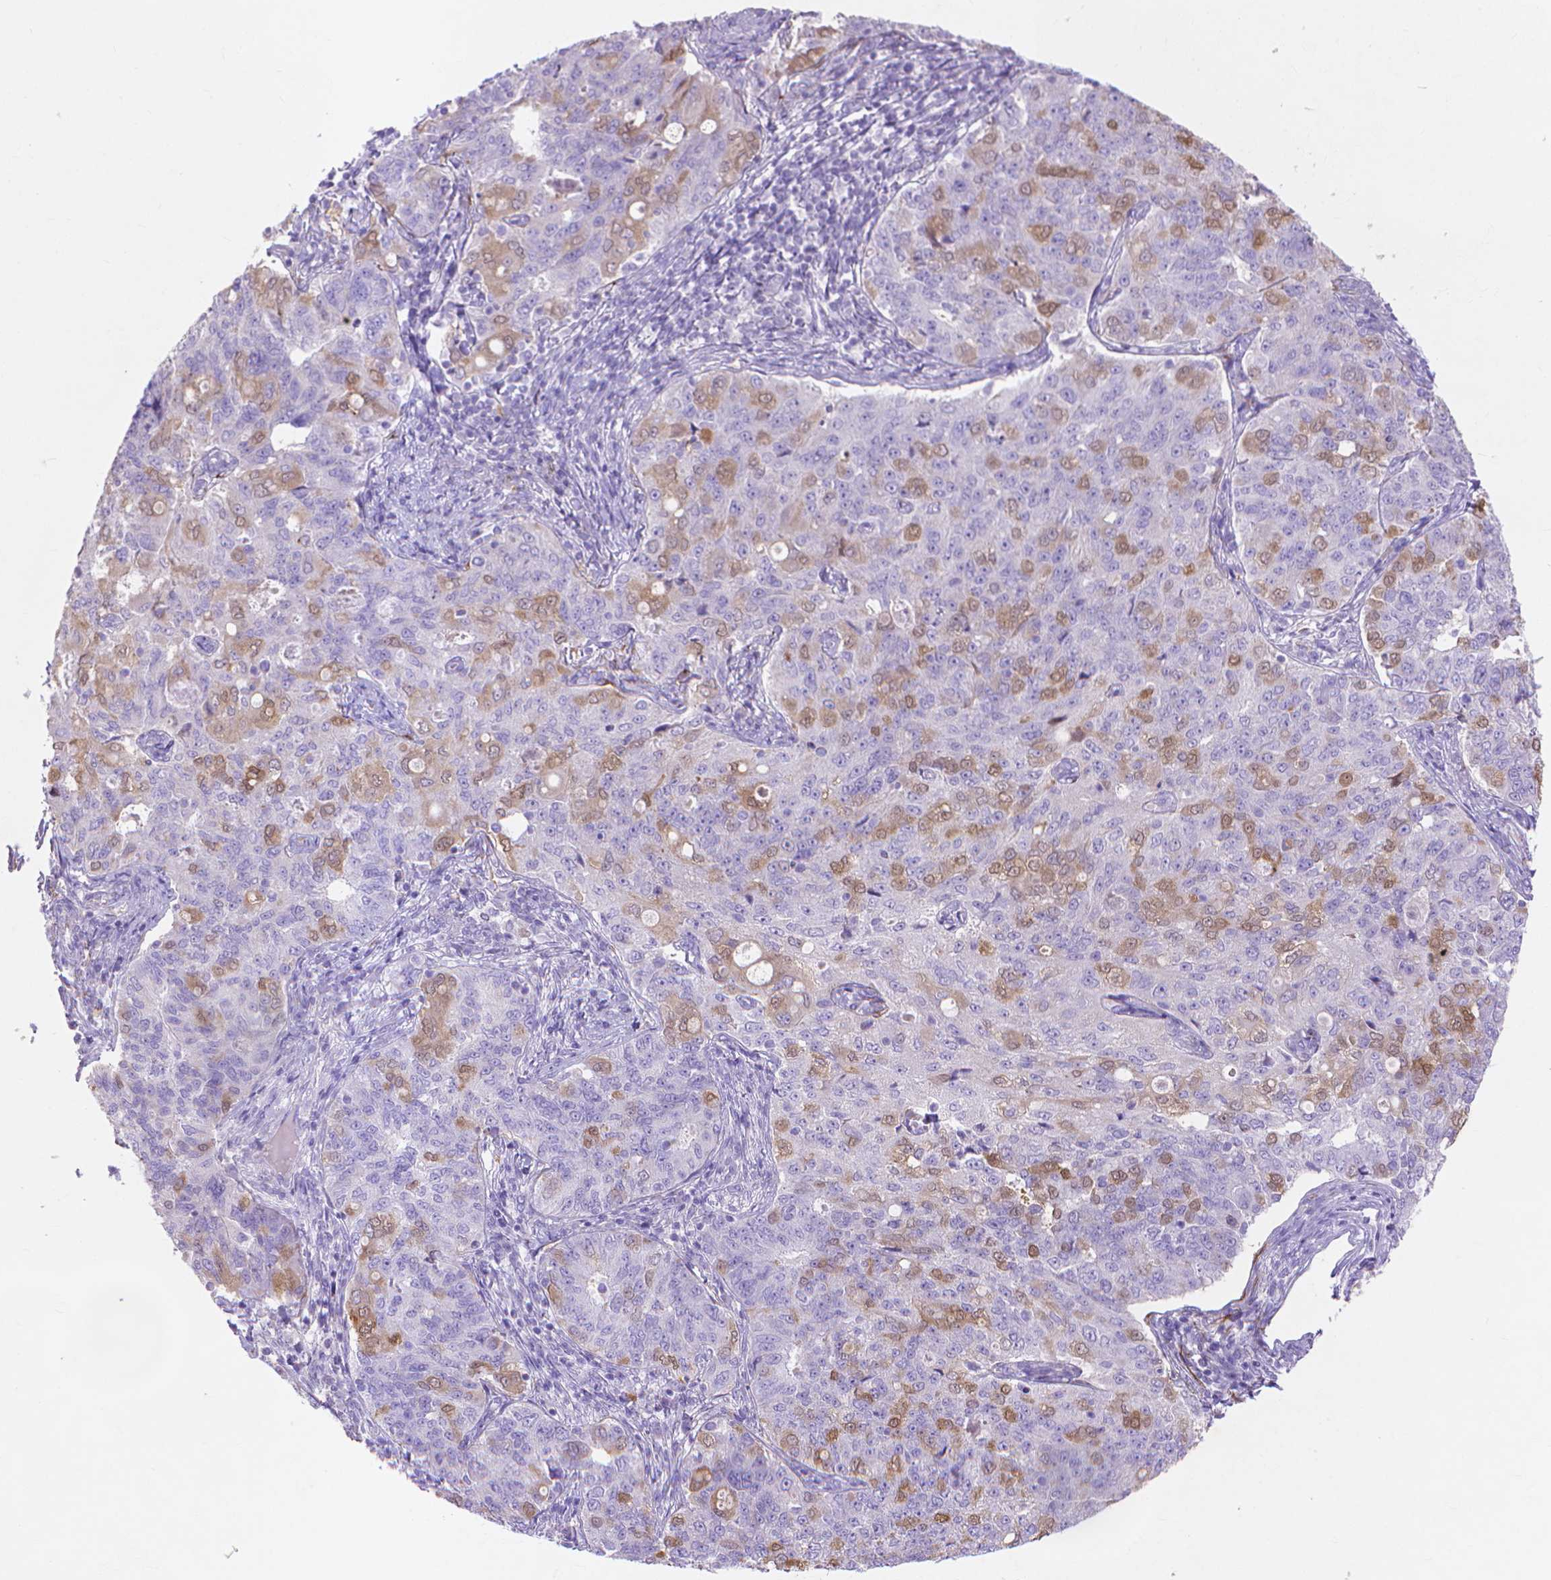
{"staining": {"intensity": "moderate", "quantity": "<25%", "location": "cytoplasmic/membranous,nuclear"}, "tissue": "endometrial cancer", "cell_type": "Tumor cells", "image_type": "cancer", "snomed": [{"axis": "morphology", "description": "Adenocarcinoma, NOS"}, {"axis": "topography", "description": "Endometrium"}], "caption": "DAB immunohistochemical staining of endometrial cancer (adenocarcinoma) displays moderate cytoplasmic/membranous and nuclear protein expression in about <25% of tumor cells.", "gene": "MMP11", "patient": {"sex": "female", "age": 43}}